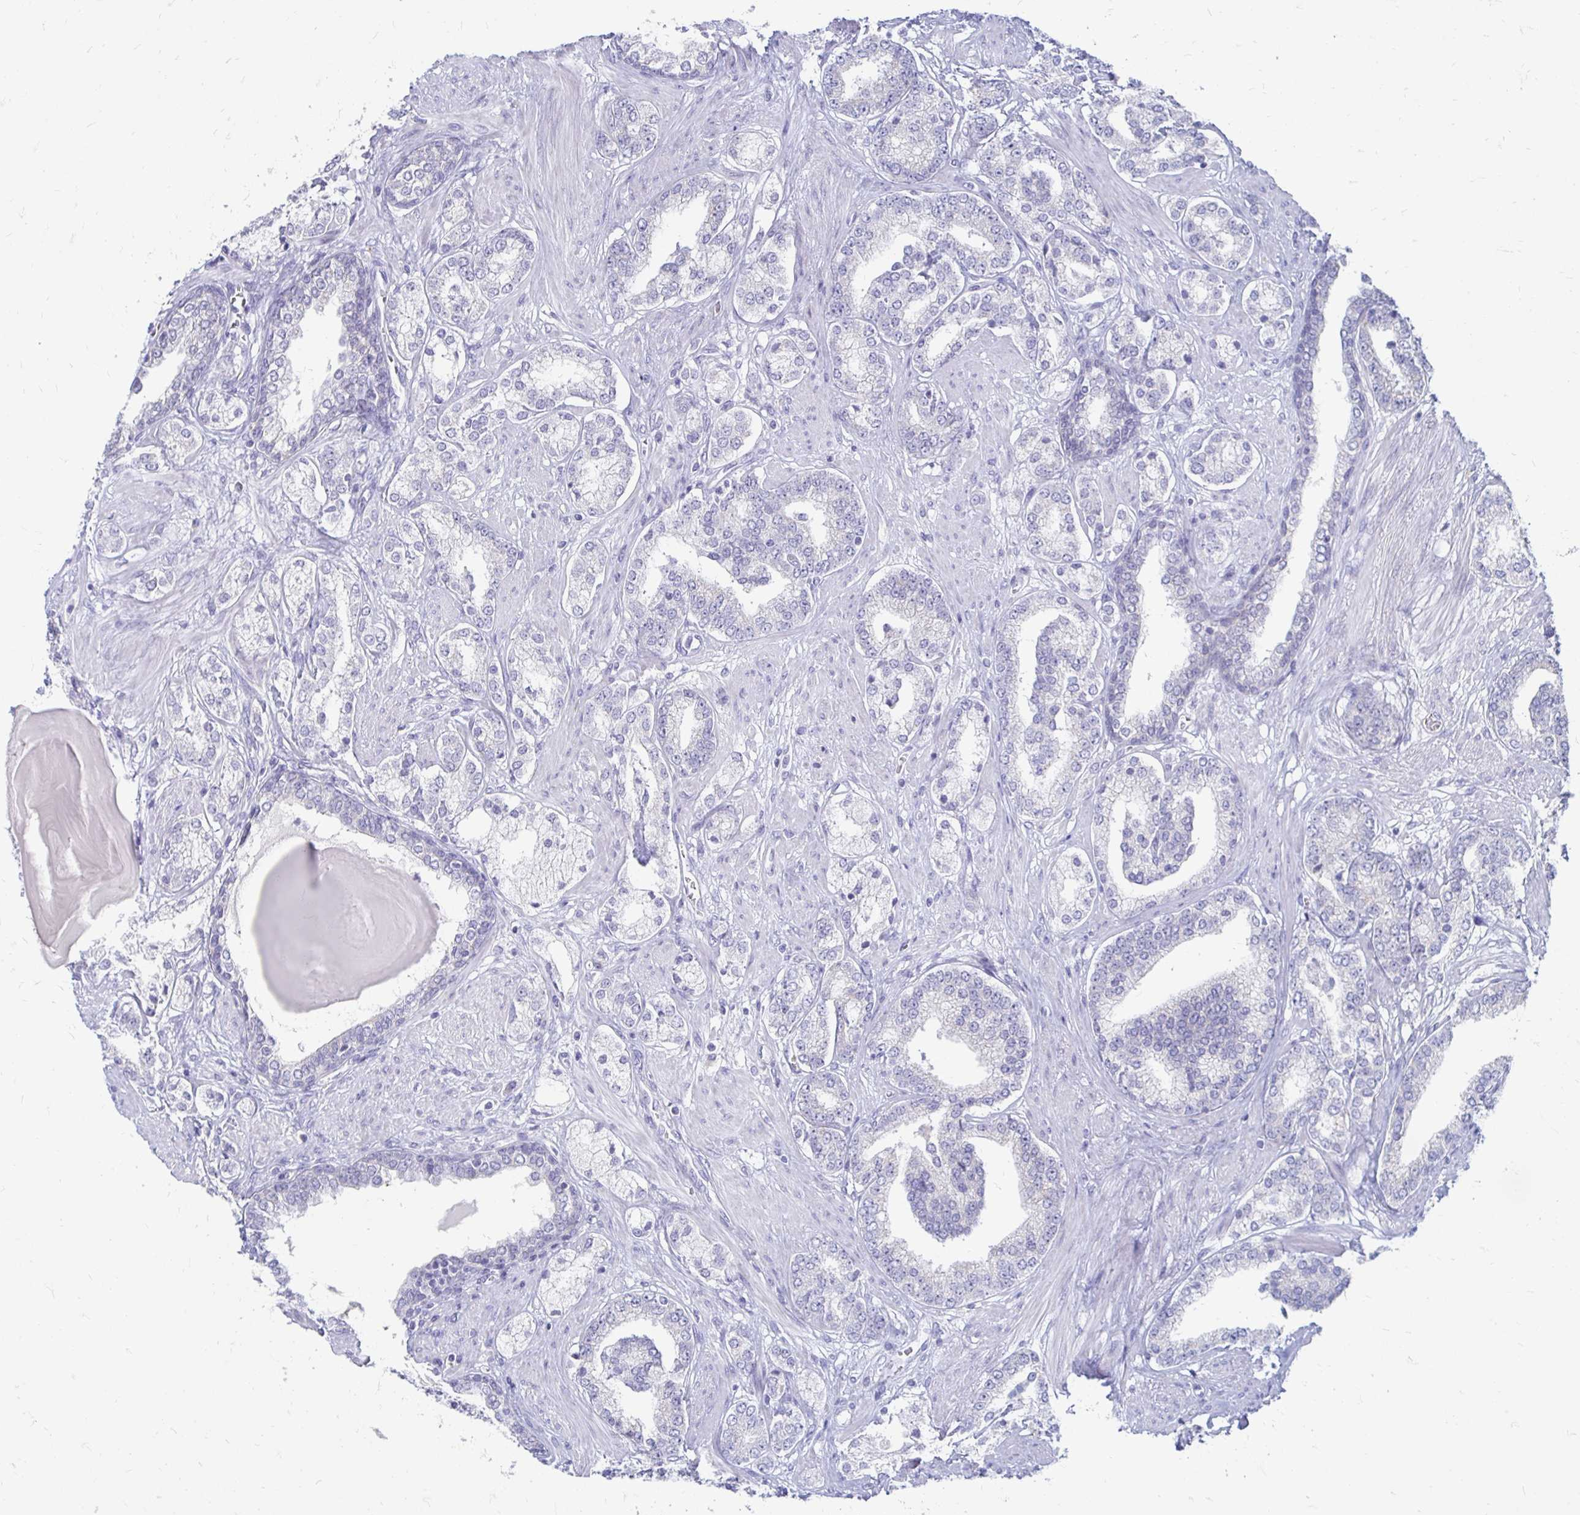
{"staining": {"intensity": "negative", "quantity": "none", "location": "none"}, "tissue": "prostate cancer", "cell_type": "Tumor cells", "image_type": "cancer", "snomed": [{"axis": "morphology", "description": "Adenocarcinoma, High grade"}, {"axis": "topography", "description": "Prostate"}], "caption": "IHC of human adenocarcinoma (high-grade) (prostate) shows no staining in tumor cells.", "gene": "PEG10", "patient": {"sex": "male", "age": 62}}